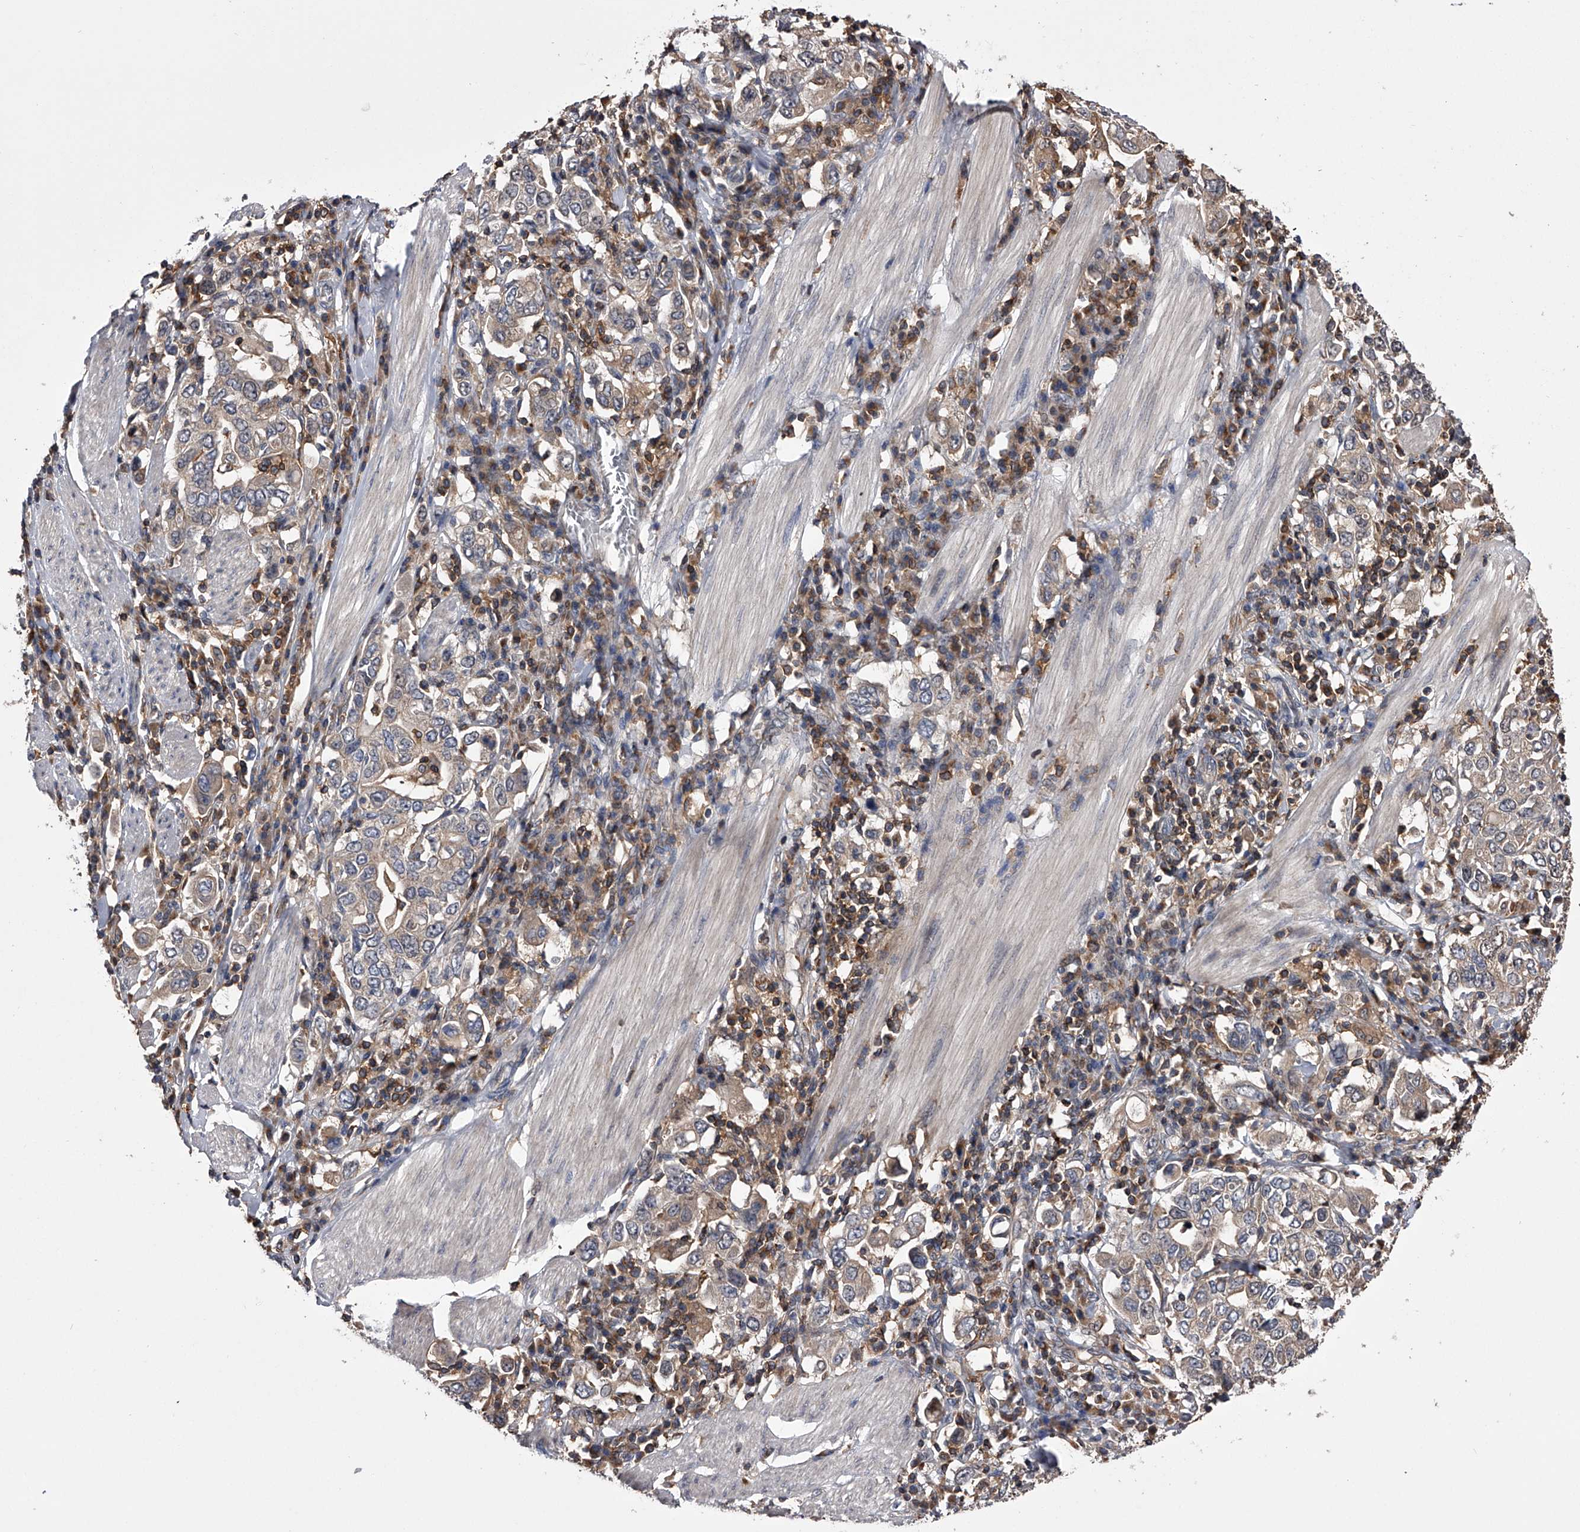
{"staining": {"intensity": "weak", "quantity": "<25%", "location": "cytoplasmic/membranous"}, "tissue": "stomach cancer", "cell_type": "Tumor cells", "image_type": "cancer", "snomed": [{"axis": "morphology", "description": "Adenocarcinoma, NOS"}, {"axis": "topography", "description": "Stomach, upper"}], "caption": "Histopathology image shows no protein staining in tumor cells of stomach cancer tissue.", "gene": "PAN3", "patient": {"sex": "male", "age": 62}}